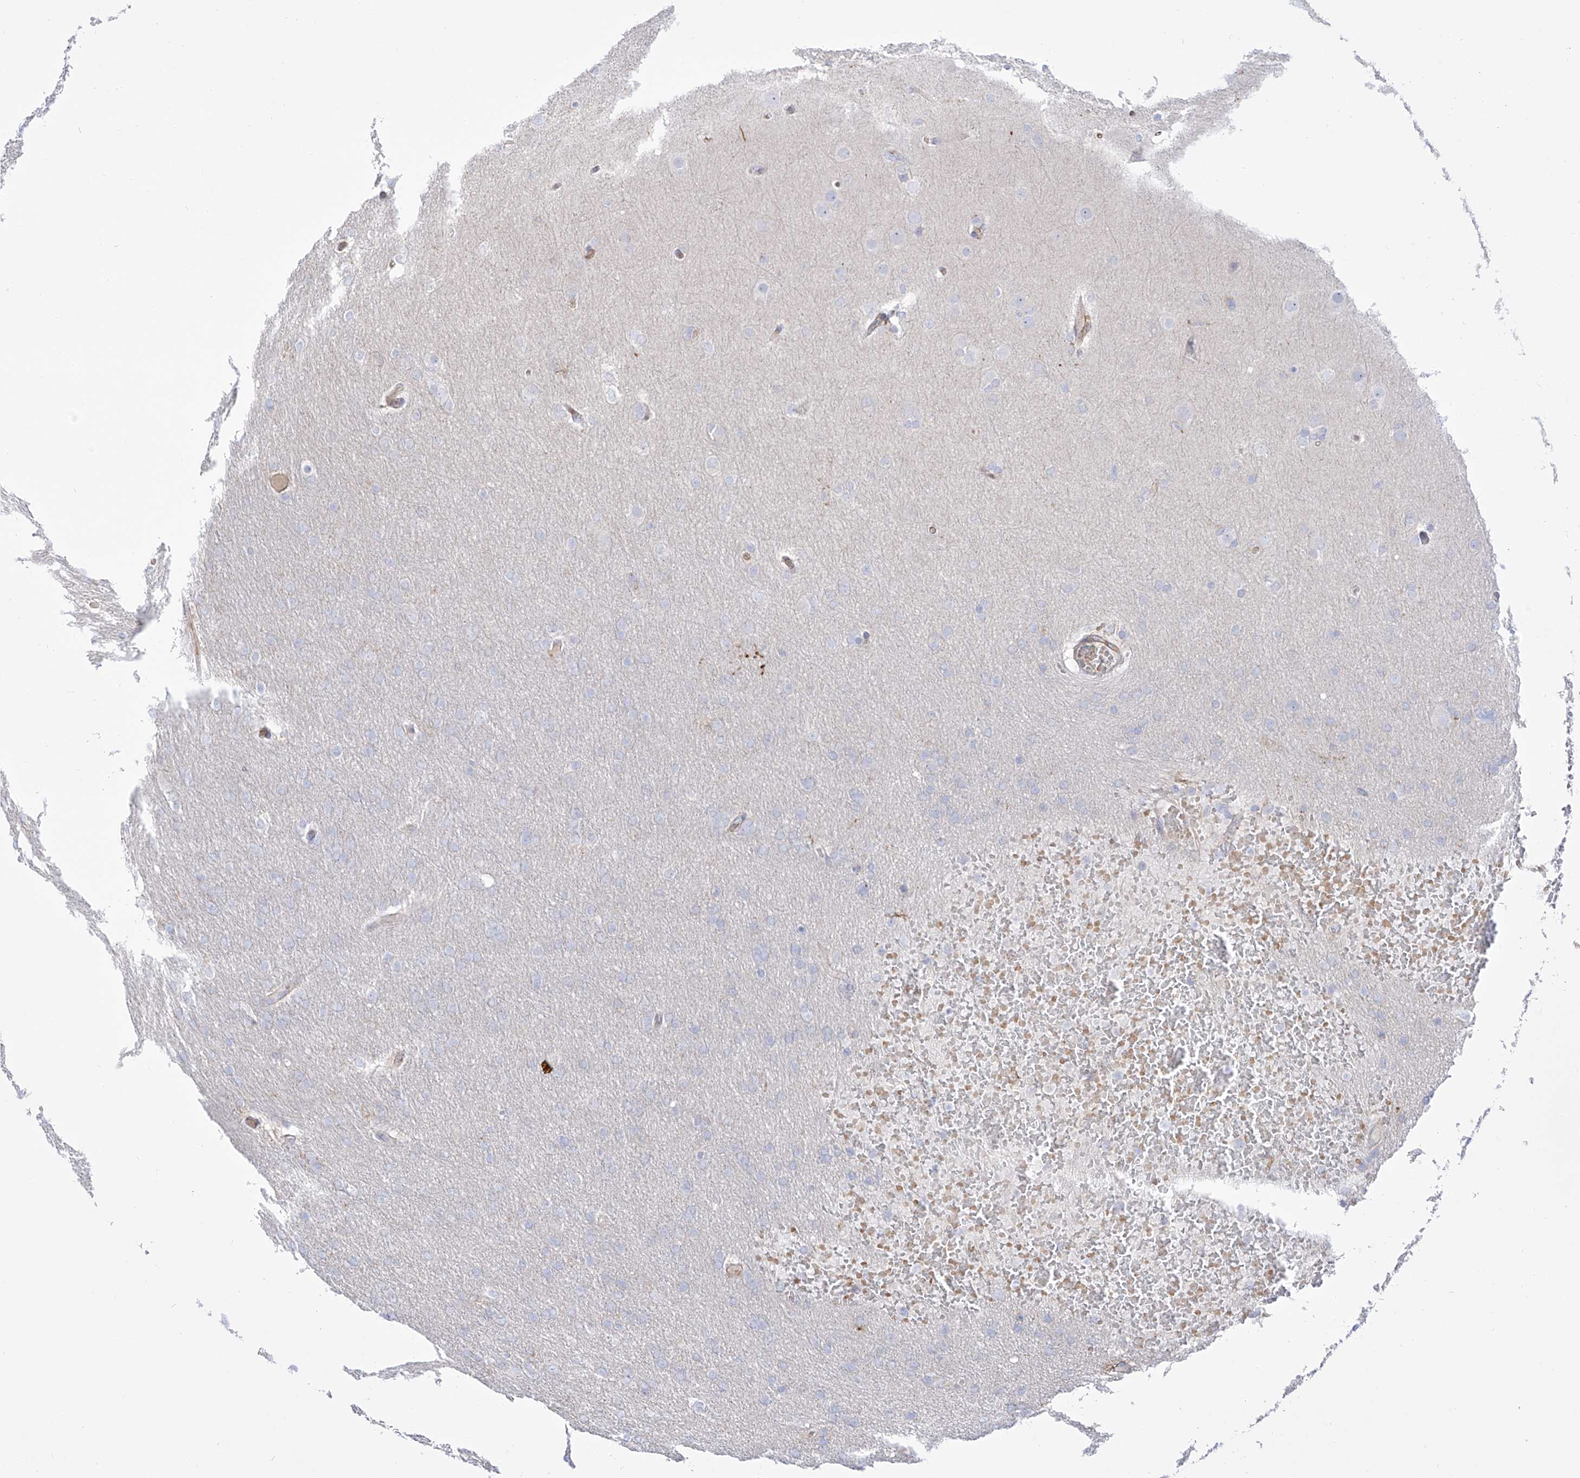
{"staining": {"intensity": "negative", "quantity": "none", "location": "none"}, "tissue": "glioma", "cell_type": "Tumor cells", "image_type": "cancer", "snomed": [{"axis": "morphology", "description": "Glioma, malignant, High grade"}, {"axis": "topography", "description": "Cerebral cortex"}], "caption": "Glioma was stained to show a protein in brown. There is no significant positivity in tumor cells.", "gene": "ZGRF1", "patient": {"sex": "female", "age": 36}}